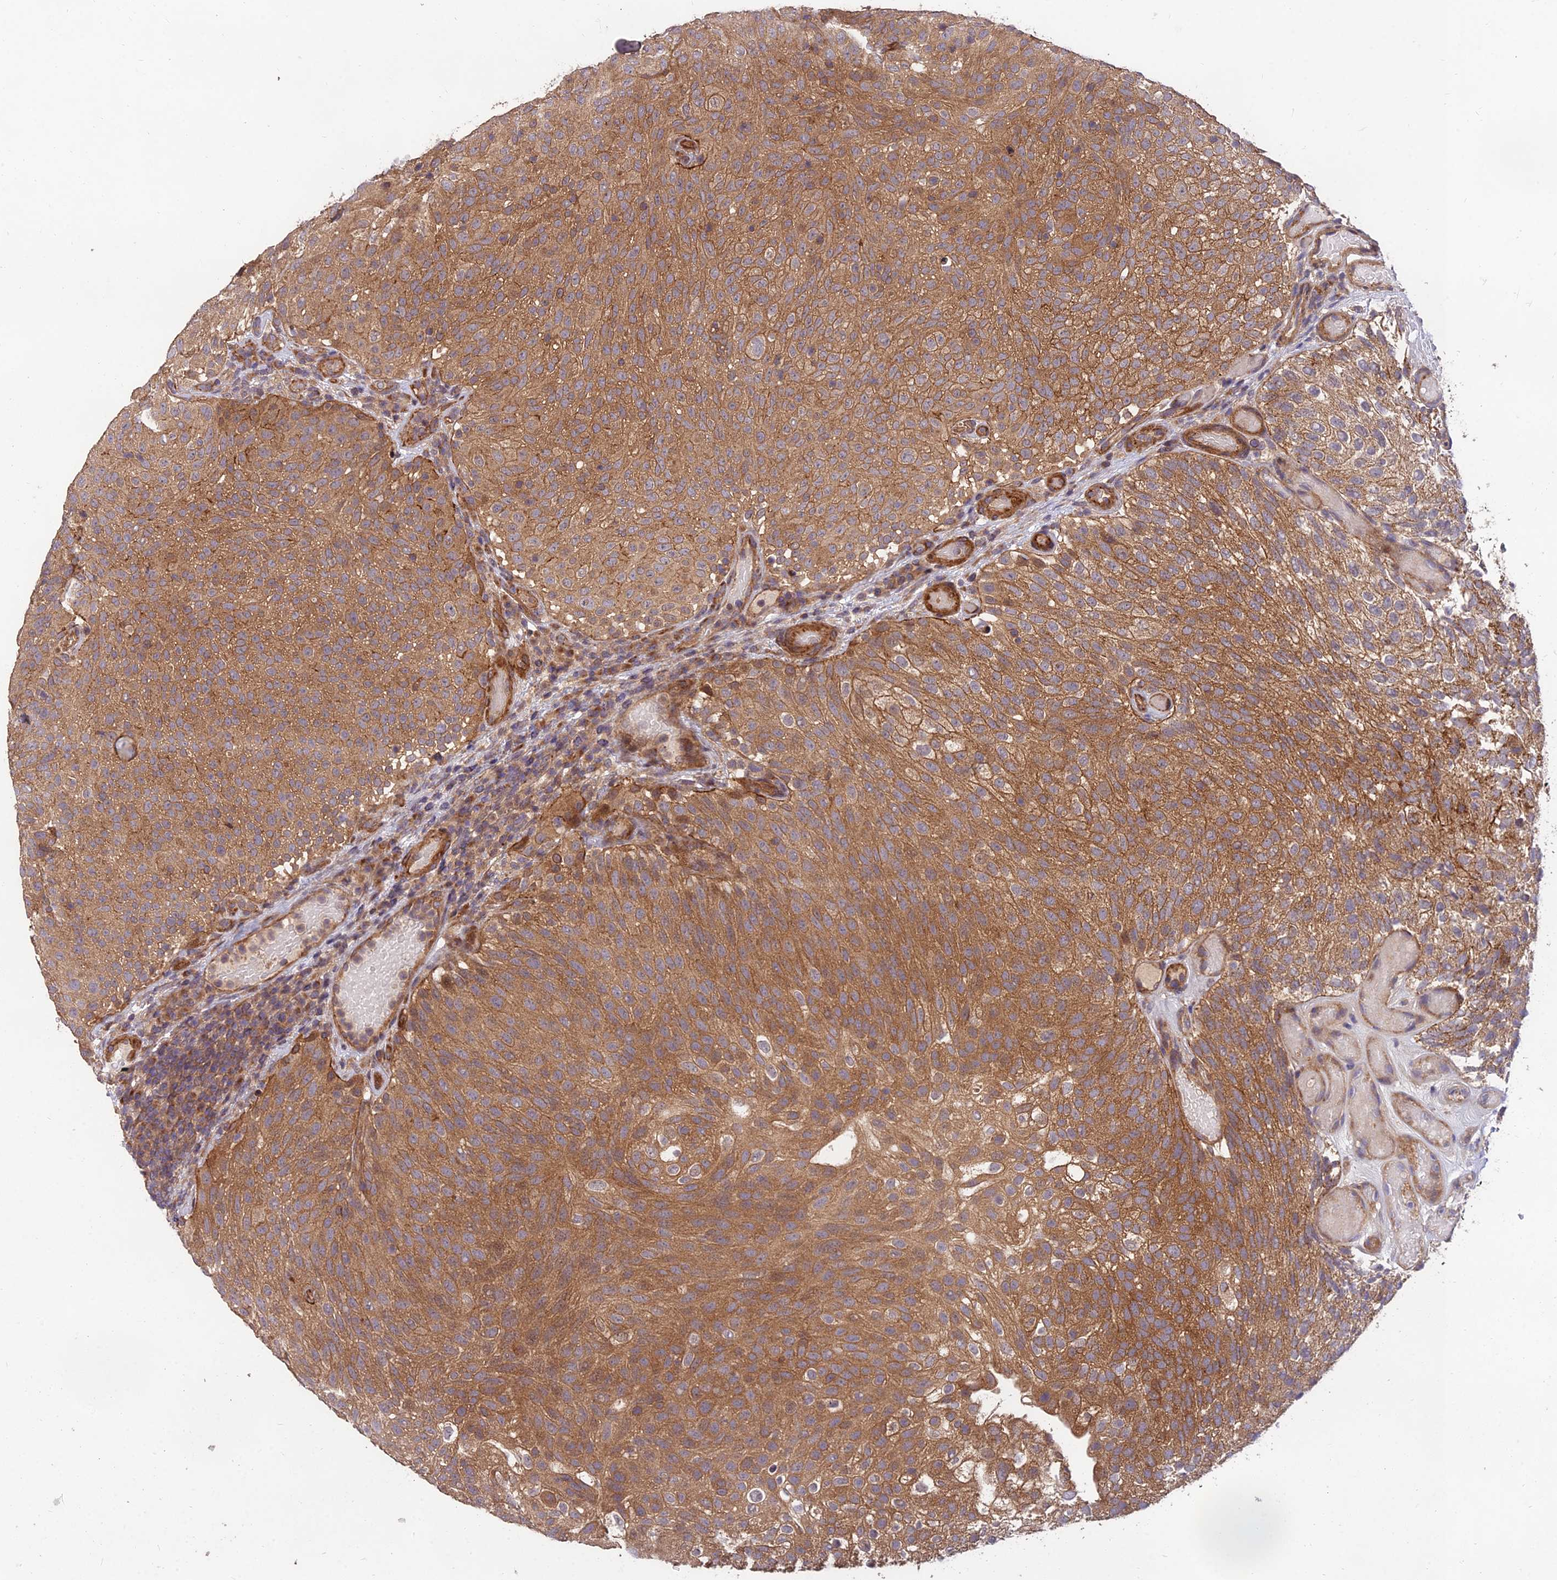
{"staining": {"intensity": "moderate", "quantity": ">75%", "location": "cytoplasmic/membranous"}, "tissue": "urothelial cancer", "cell_type": "Tumor cells", "image_type": "cancer", "snomed": [{"axis": "morphology", "description": "Urothelial carcinoma, Low grade"}, {"axis": "topography", "description": "Urinary bladder"}], "caption": "Urothelial cancer tissue shows moderate cytoplasmic/membranous positivity in approximately >75% of tumor cells, visualized by immunohistochemistry.", "gene": "MKKS", "patient": {"sex": "male", "age": 78}}